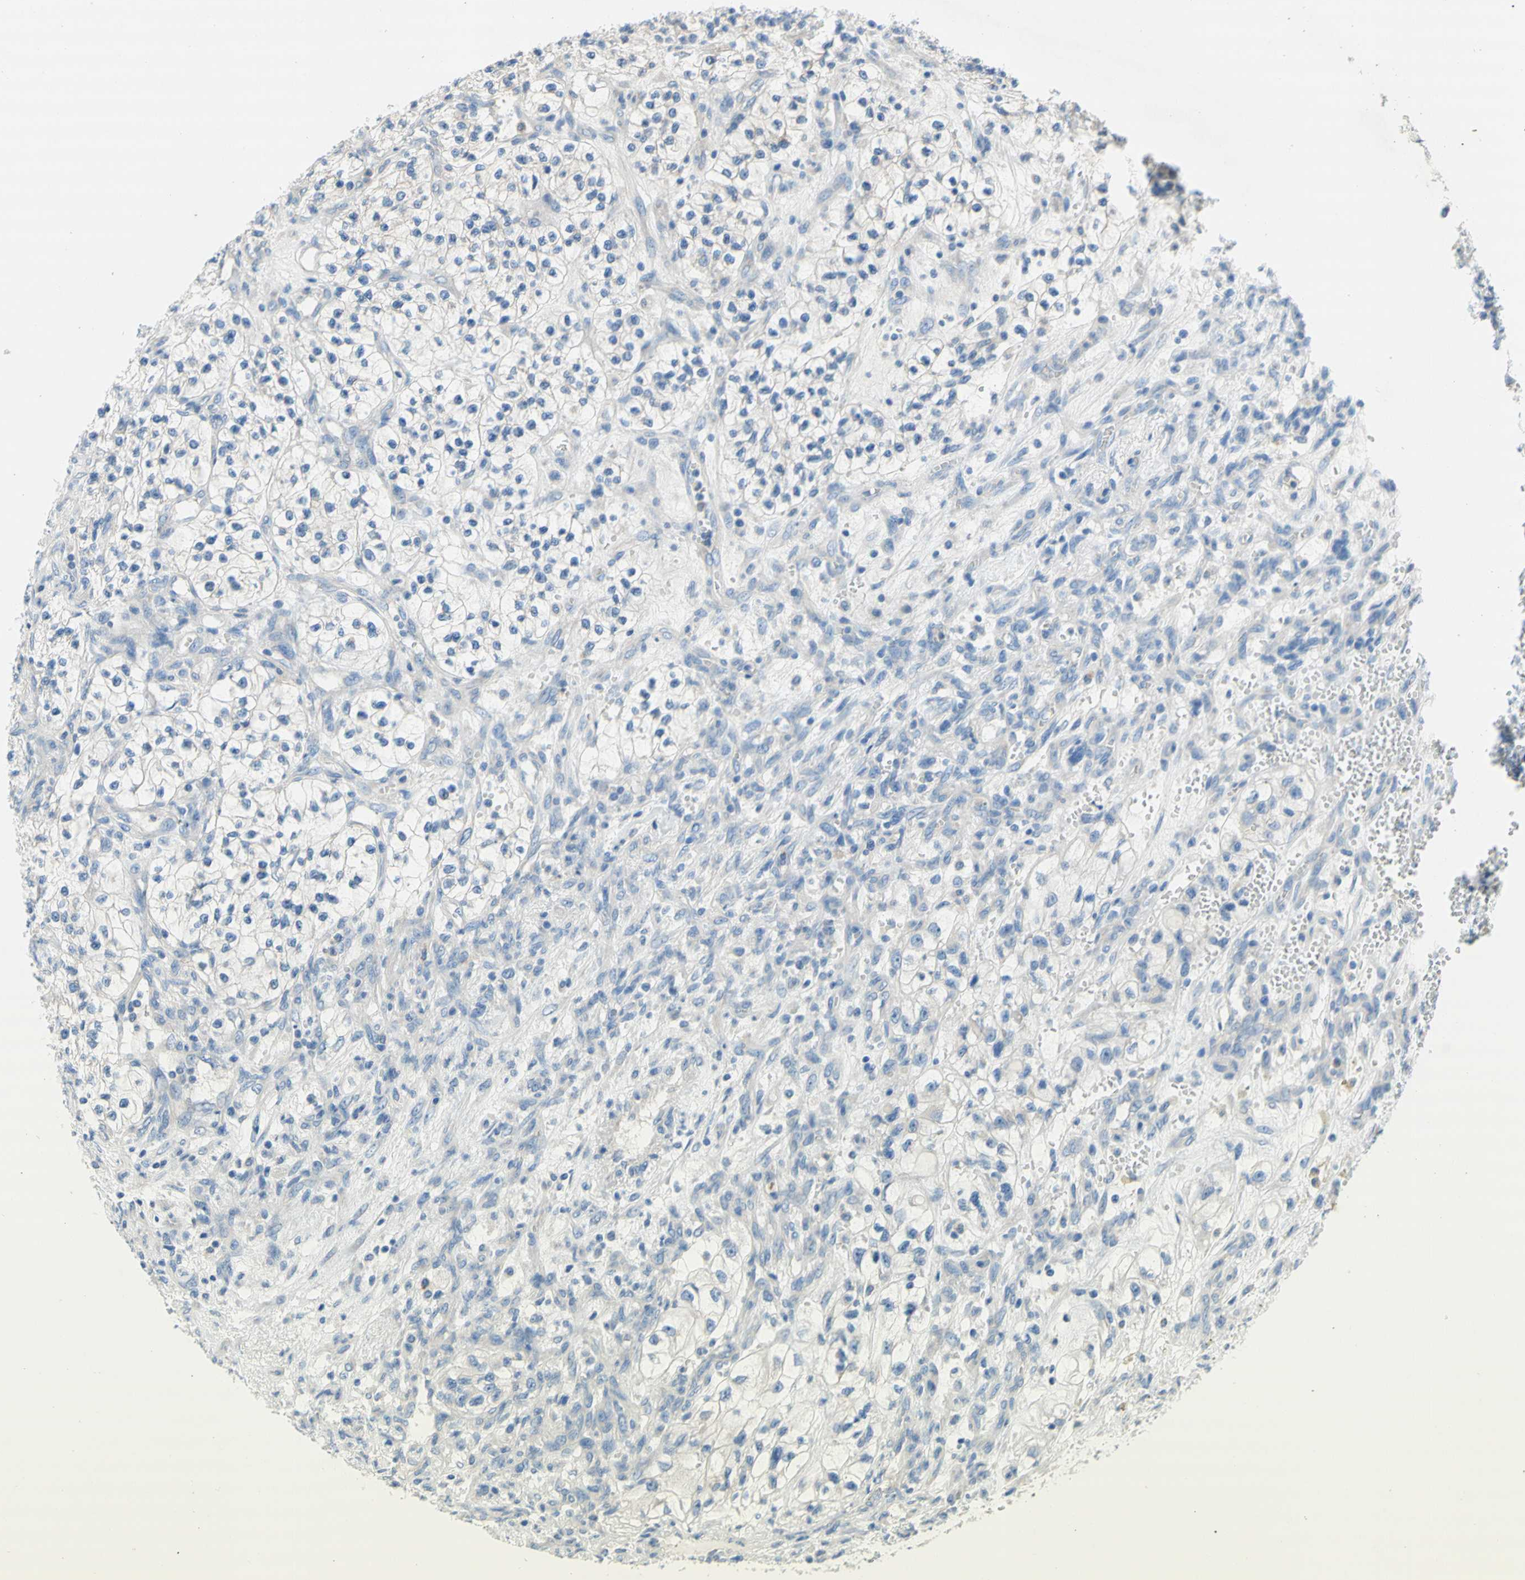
{"staining": {"intensity": "negative", "quantity": "none", "location": "none"}, "tissue": "renal cancer", "cell_type": "Tumor cells", "image_type": "cancer", "snomed": [{"axis": "morphology", "description": "Adenocarcinoma, NOS"}, {"axis": "topography", "description": "Kidney"}], "caption": "Immunohistochemical staining of renal cancer (adenocarcinoma) demonstrates no significant expression in tumor cells.", "gene": "F3", "patient": {"sex": "female", "age": 57}}